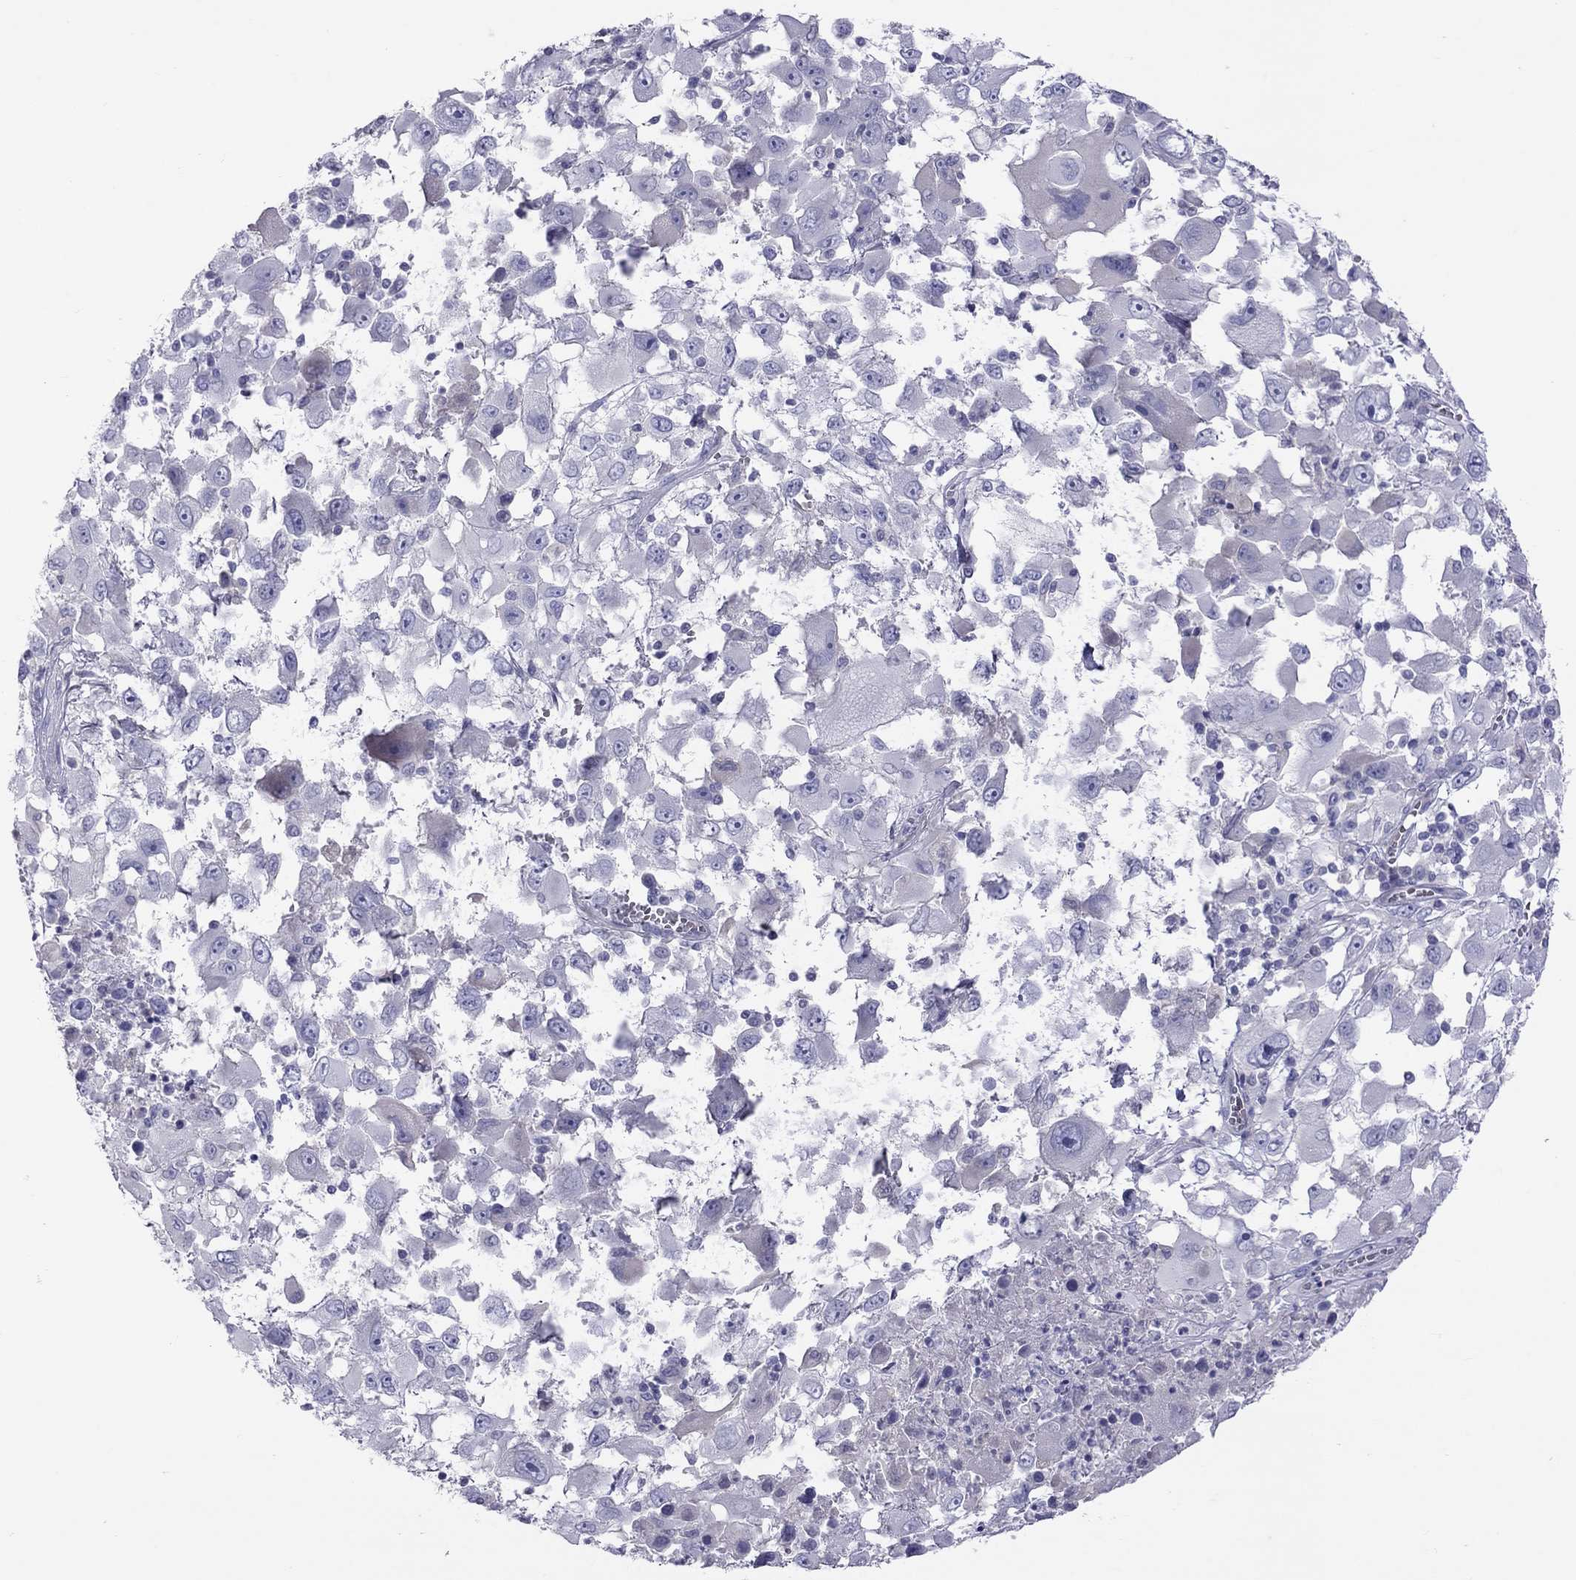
{"staining": {"intensity": "negative", "quantity": "none", "location": "none"}, "tissue": "melanoma", "cell_type": "Tumor cells", "image_type": "cancer", "snomed": [{"axis": "morphology", "description": "Malignant melanoma, Metastatic site"}, {"axis": "topography", "description": "Soft tissue"}], "caption": "Melanoma was stained to show a protein in brown. There is no significant expression in tumor cells.", "gene": "MUC16", "patient": {"sex": "male", "age": 50}}